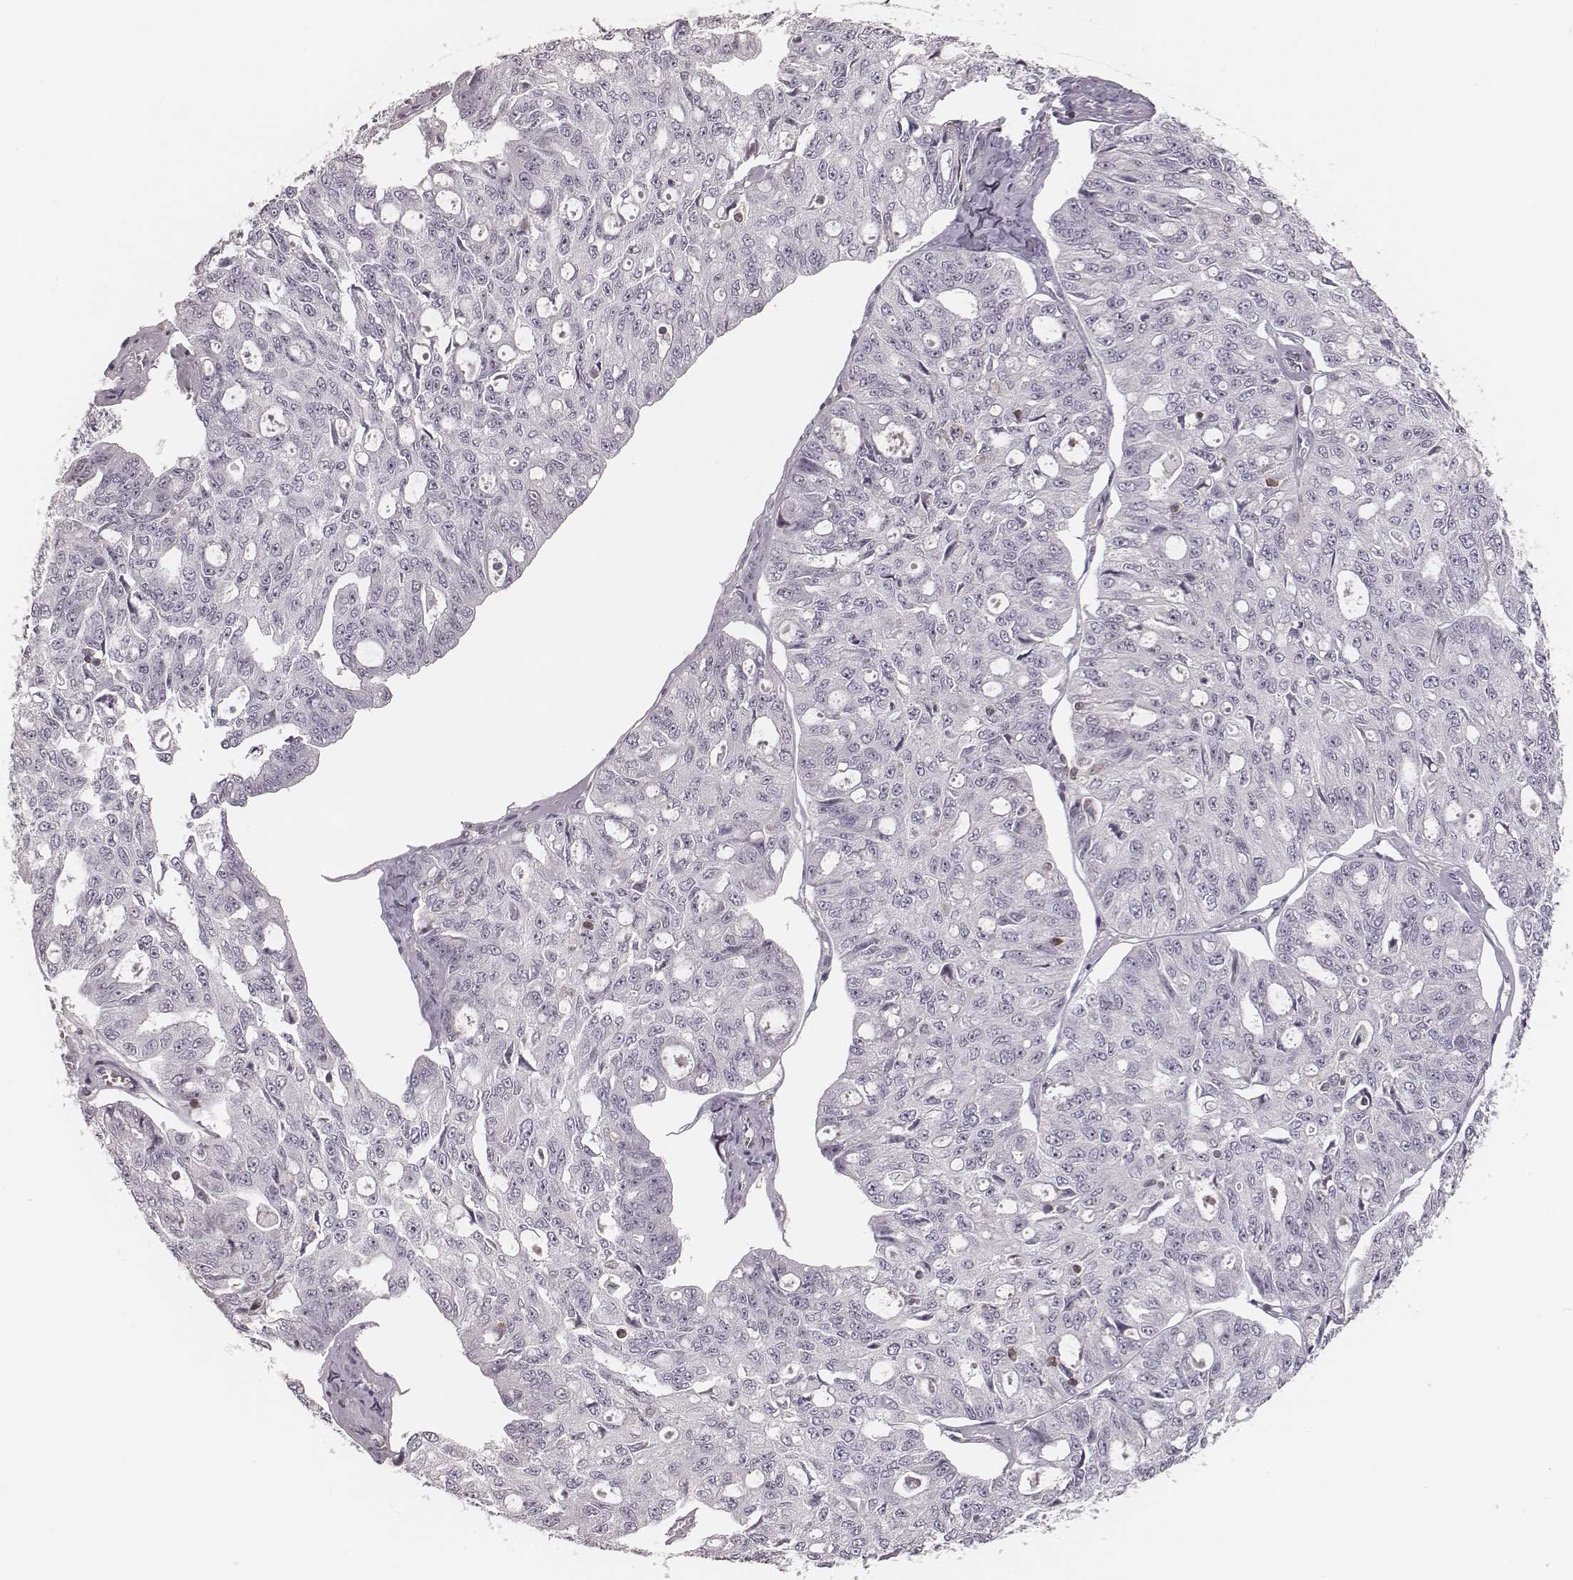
{"staining": {"intensity": "negative", "quantity": "none", "location": "none"}, "tissue": "ovarian cancer", "cell_type": "Tumor cells", "image_type": "cancer", "snomed": [{"axis": "morphology", "description": "Carcinoma, endometroid"}, {"axis": "topography", "description": "Ovary"}], "caption": "Tumor cells are negative for protein expression in human ovarian endometroid carcinoma.", "gene": "MSX1", "patient": {"sex": "female", "age": 65}}